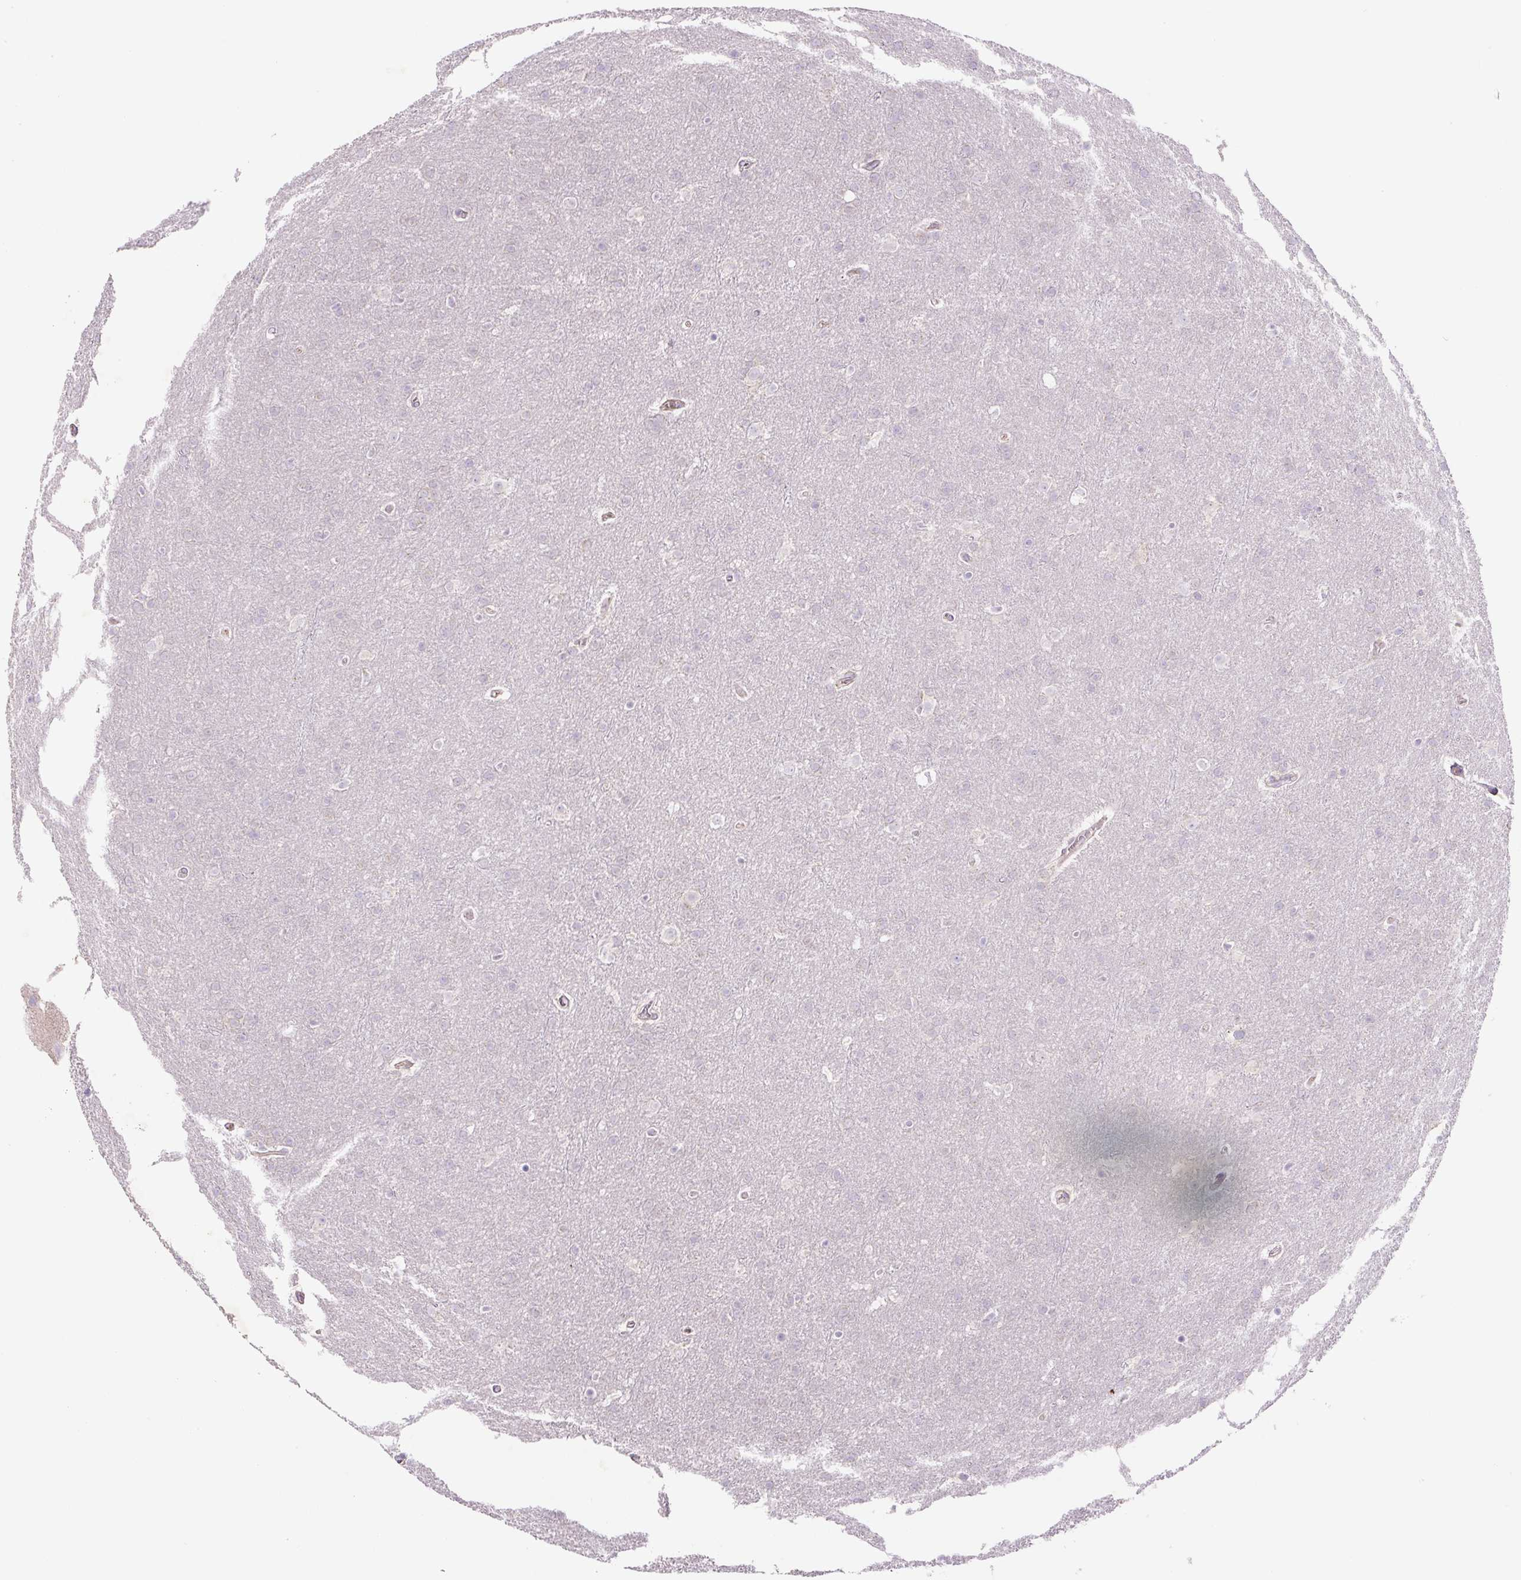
{"staining": {"intensity": "negative", "quantity": "none", "location": "none"}, "tissue": "glioma", "cell_type": "Tumor cells", "image_type": "cancer", "snomed": [{"axis": "morphology", "description": "Glioma, malignant, Low grade"}, {"axis": "topography", "description": "Brain"}], "caption": "Tumor cells are negative for protein expression in human glioma.", "gene": "CCNI2", "patient": {"sex": "female", "age": 32}}